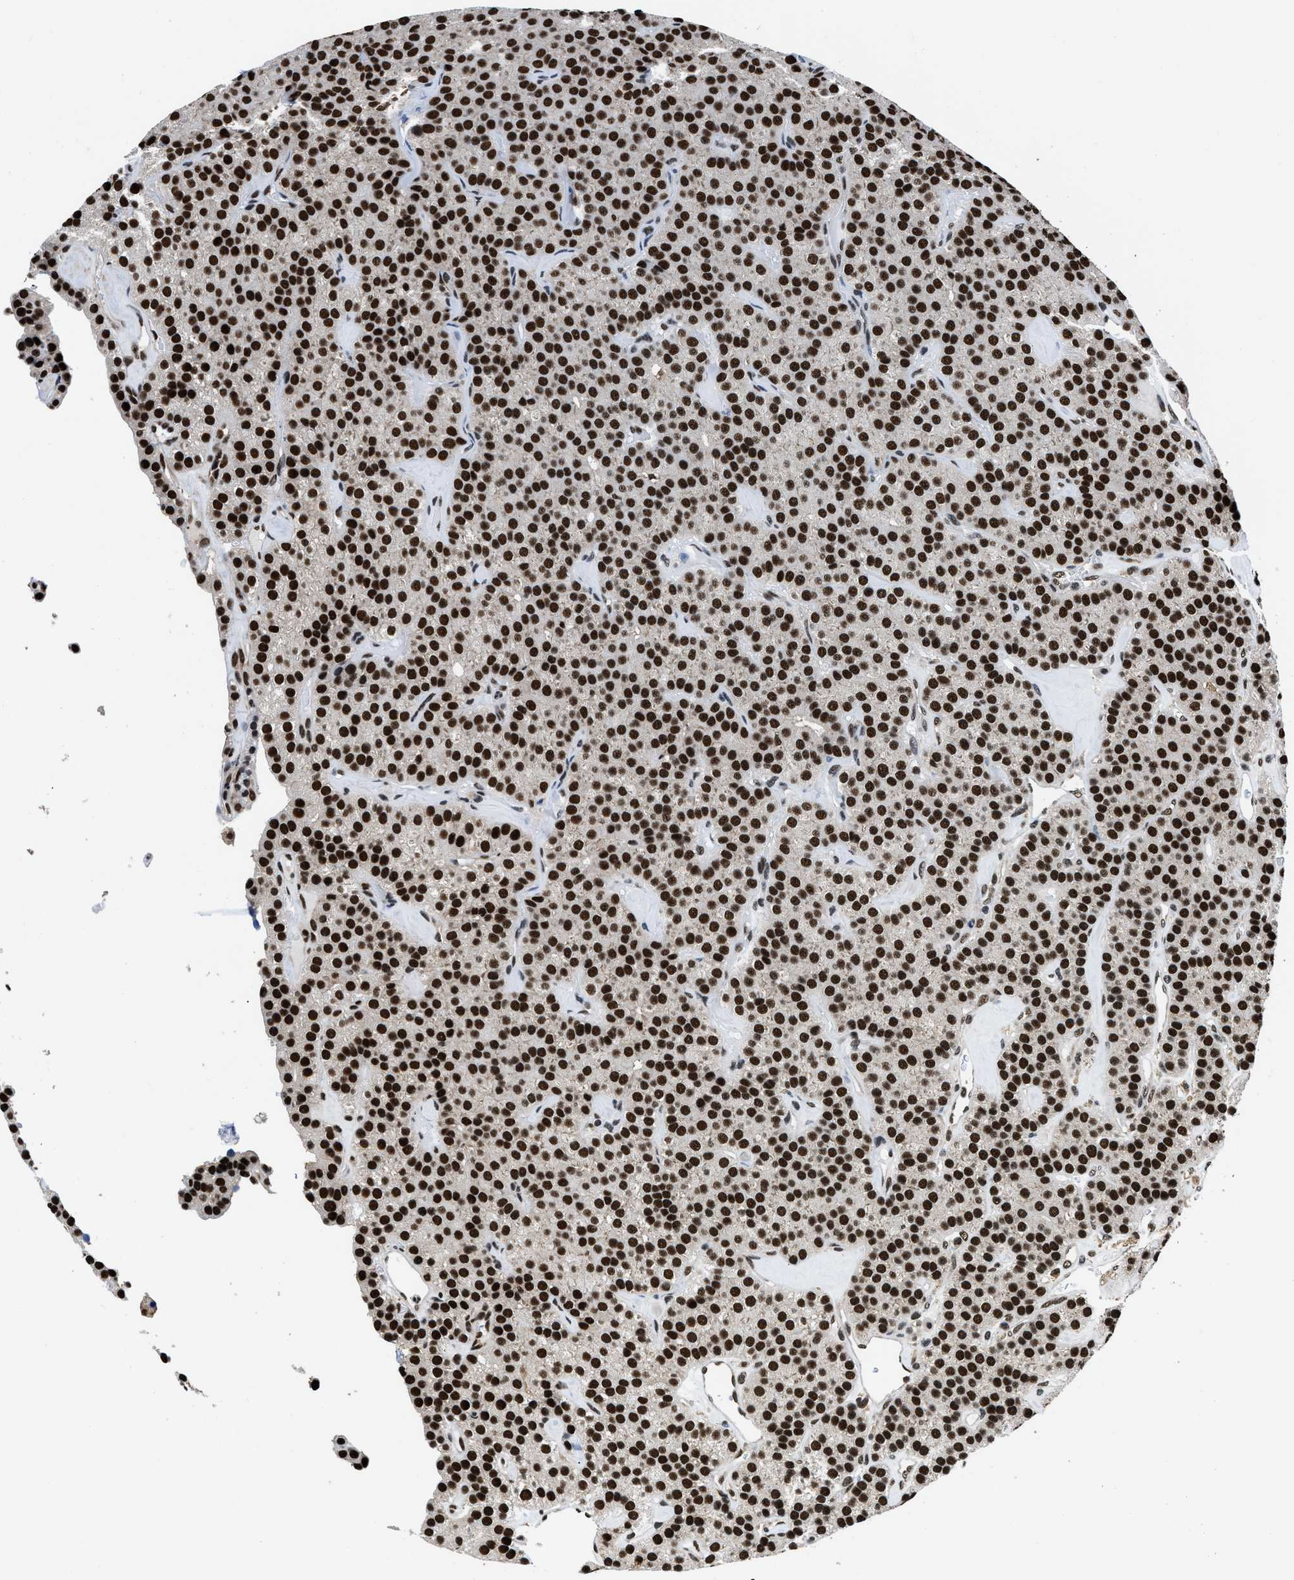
{"staining": {"intensity": "strong", "quantity": "25%-75%", "location": "nuclear"}, "tissue": "parathyroid gland", "cell_type": "Glandular cells", "image_type": "normal", "snomed": [{"axis": "morphology", "description": "Normal tissue, NOS"}, {"axis": "morphology", "description": "Adenoma, NOS"}, {"axis": "topography", "description": "Parathyroid gland"}], "caption": "Protein staining shows strong nuclear expression in about 25%-75% of glandular cells in normal parathyroid gland. (DAB (3,3'-diaminobenzidine) = brown stain, brightfield microscopy at high magnification).", "gene": "HNRNPF", "patient": {"sex": "female", "age": 86}}